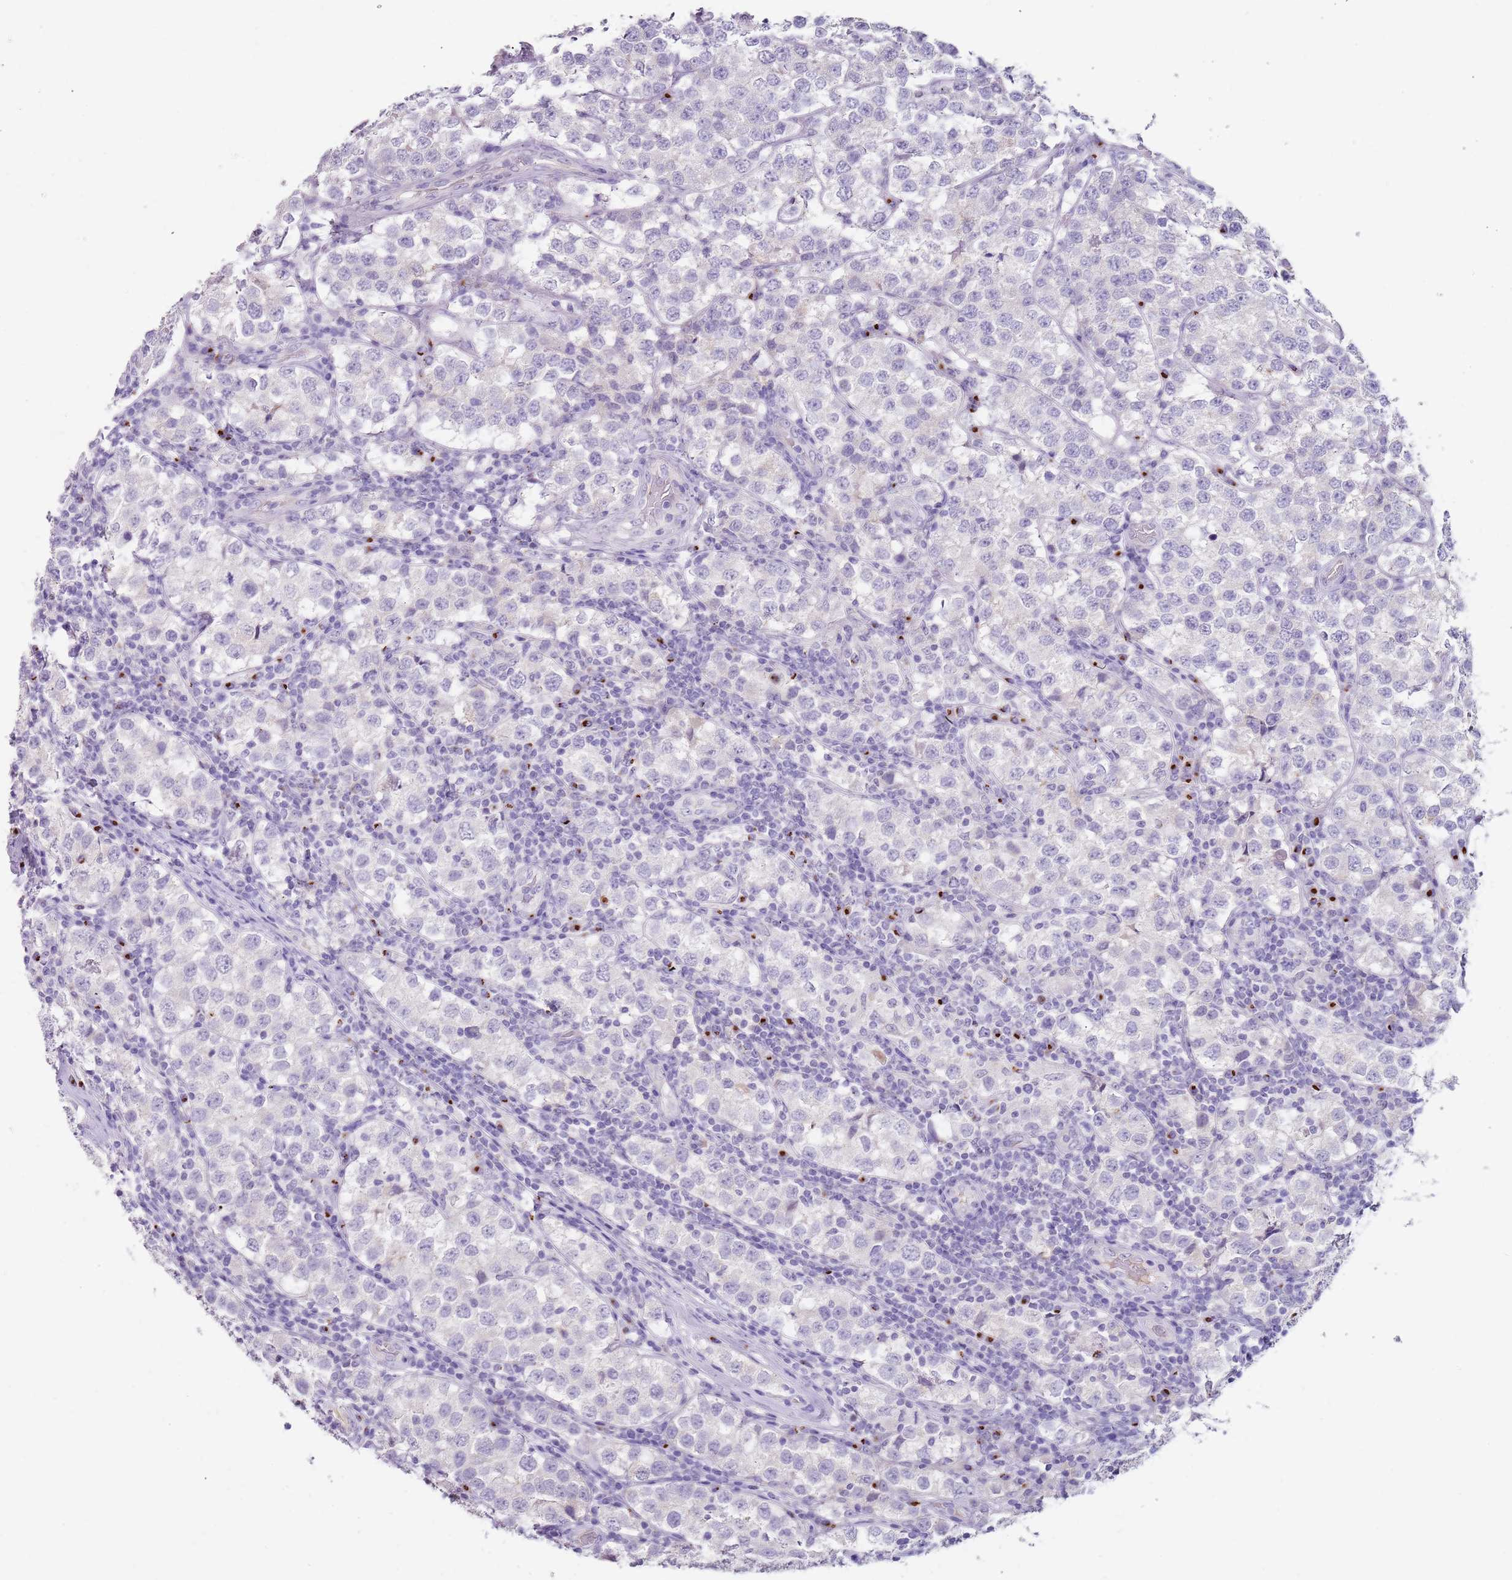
{"staining": {"intensity": "negative", "quantity": "none", "location": "none"}, "tissue": "testis cancer", "cell_type": "Tumor cells", "image_type": "cancer", "snomed": [{"axis": "morphology", "description": "Seminoma, NOS"}, {"axis": "topography", "description": "Testis"}], "caption": "There is no significant expression in tumor cells of testis cancer. (Stains: DAB (3,3'-diaminobenzidine) IHC with hematoxylin counter stain, Microscopy: brightfield microscopy at high magnification).", "gene": "C2CD3", "patient": {"sex": "male", "age": 34}}